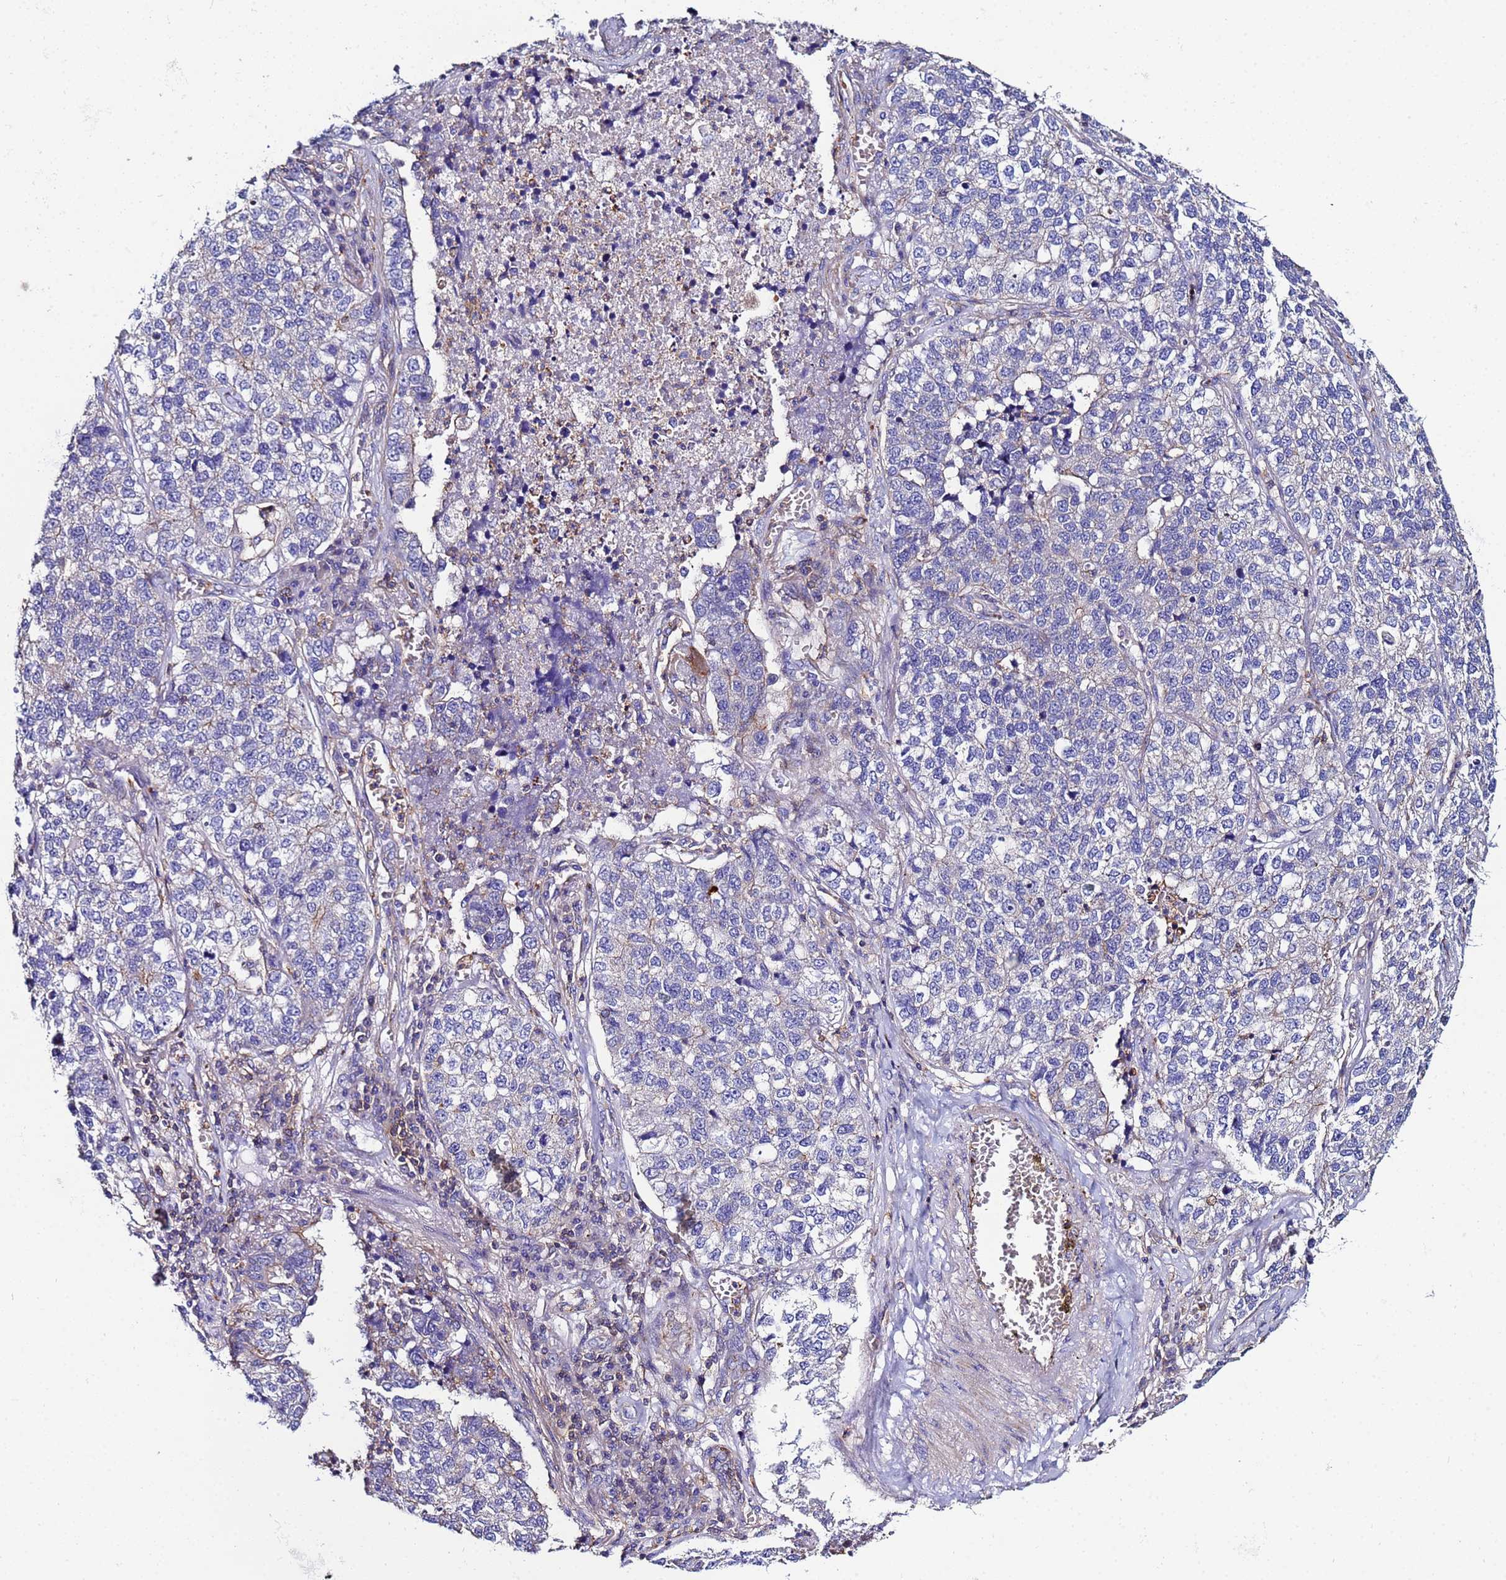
{"staining": {"intensity": "negative", "quantity": "none", "location": "none"}, "tissue": "lung cancer", "cell_type": "Tumor cells", "image_type": "cancer", "snomed": [{"axis": "morphology", "description": "Adenocarcinoma, NOS"}, {"axis": "topography", "description": "Lung"}], "caption": "Immunohistochemical staining of human lung adenocarcinoma demonstrates no significant expression in tumor cells. (Brightfield microscopy of DAB (3,3'-diaminobenzidine) immunohistochemistry at high magnification).", "gene": "POTEE", "patient": {"sex": "male", "age": 49}}